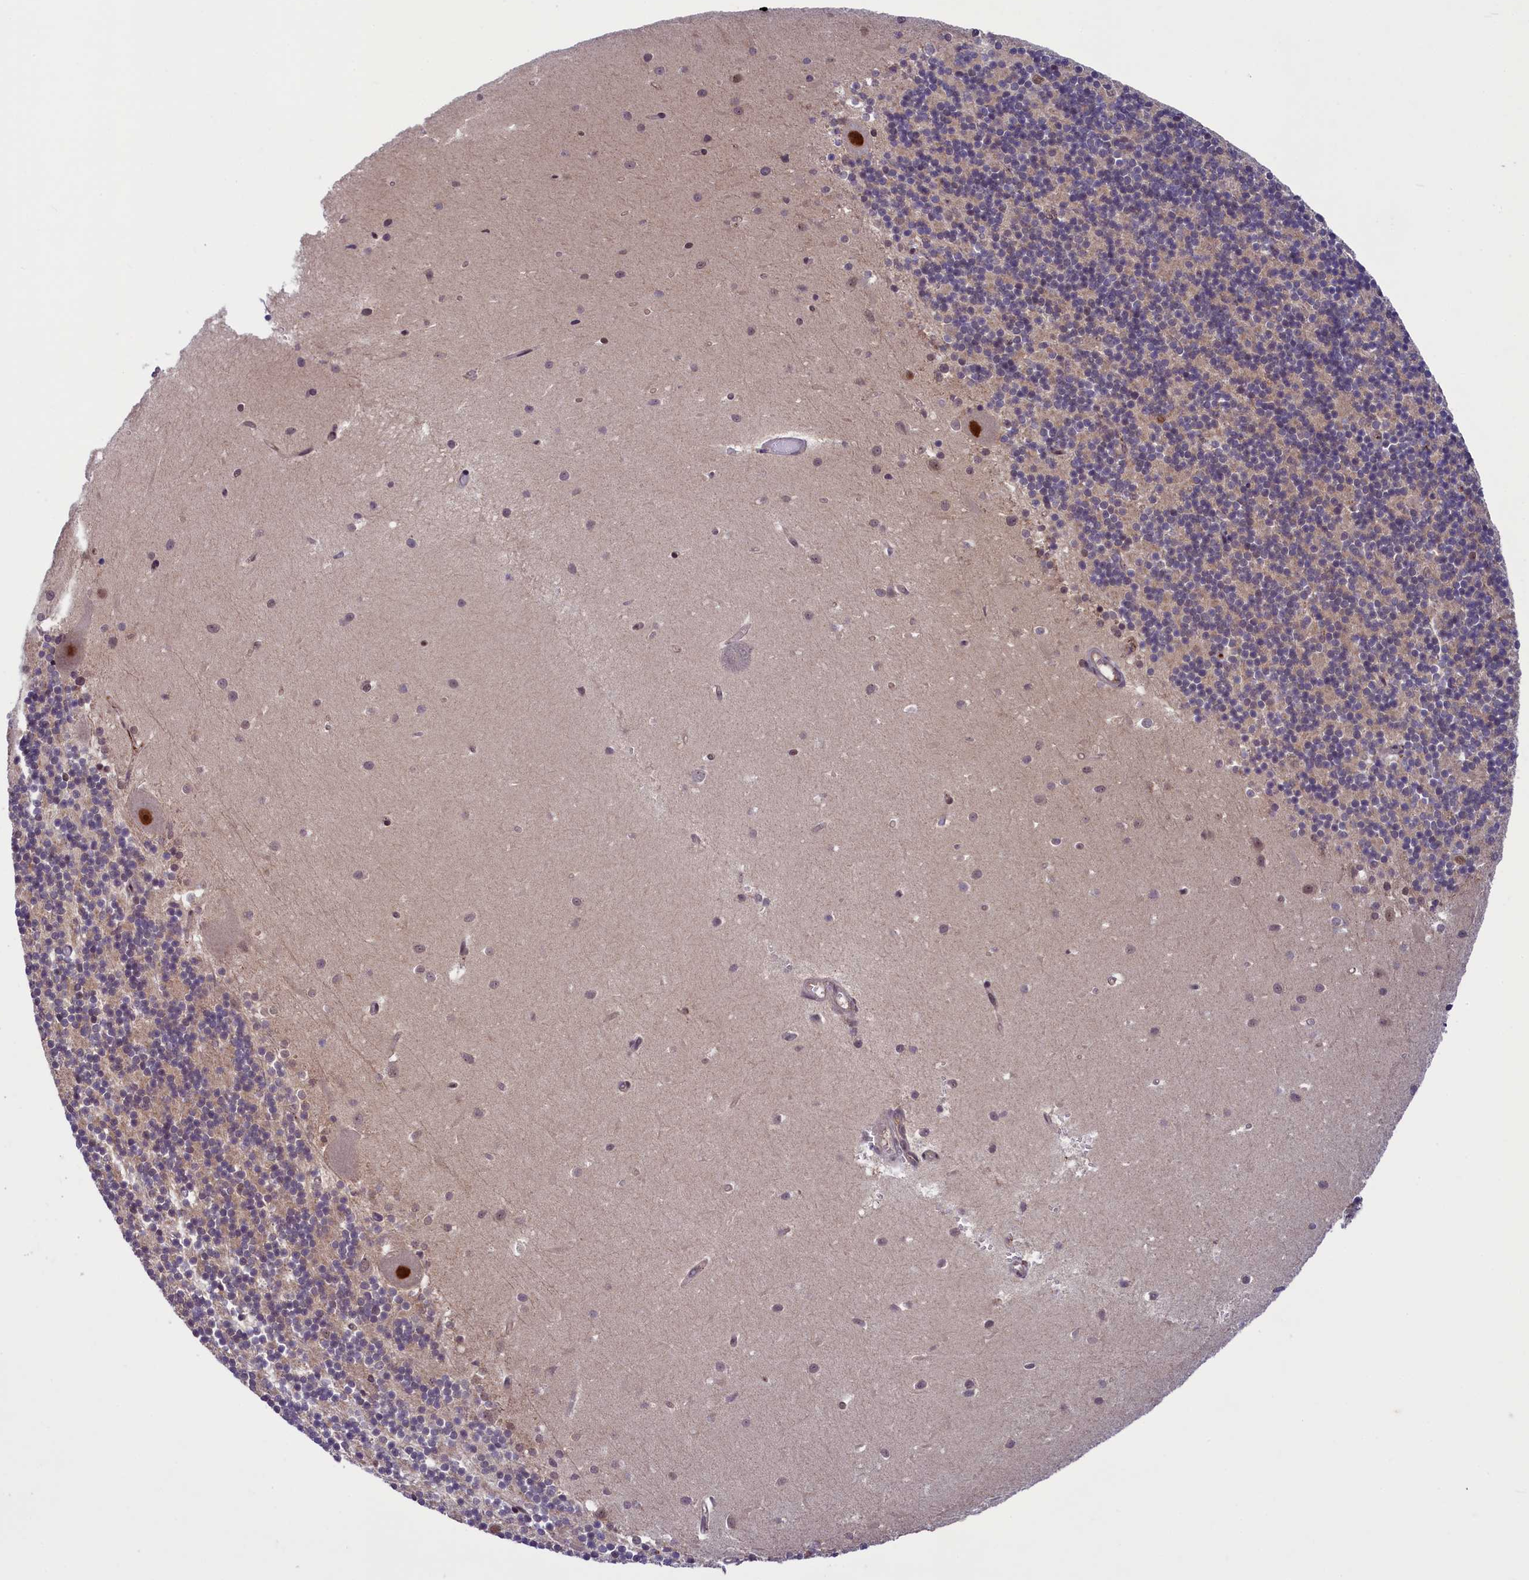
{"staining": {"intensity": "weak", "quantity": "<25%", "location": "cytoplasmic/membranous"}, "tissue": "cerebellum", "cell_type": "Cells in granular layer", "image_type": "normal", "snomed": [{"axis": "morphology", "description": "Normal tissue, NOS"}, {"axis": "topography", "description": "Cerebellum"}], "caption": "This is a histopathology image of immunohistochemistry (IHC) staining of unremarkable cerebellum, which shows no positivity in cells in granular layer. (Stains: DAB (3,3'-diaminobenzidine) immunohistochemistry with hematoxylin counter stain, Microscopy: brightfield microscopy at high magnification).", "gene": "SLC7A6OS", "patient": {"sex": "male", "age": 54}}